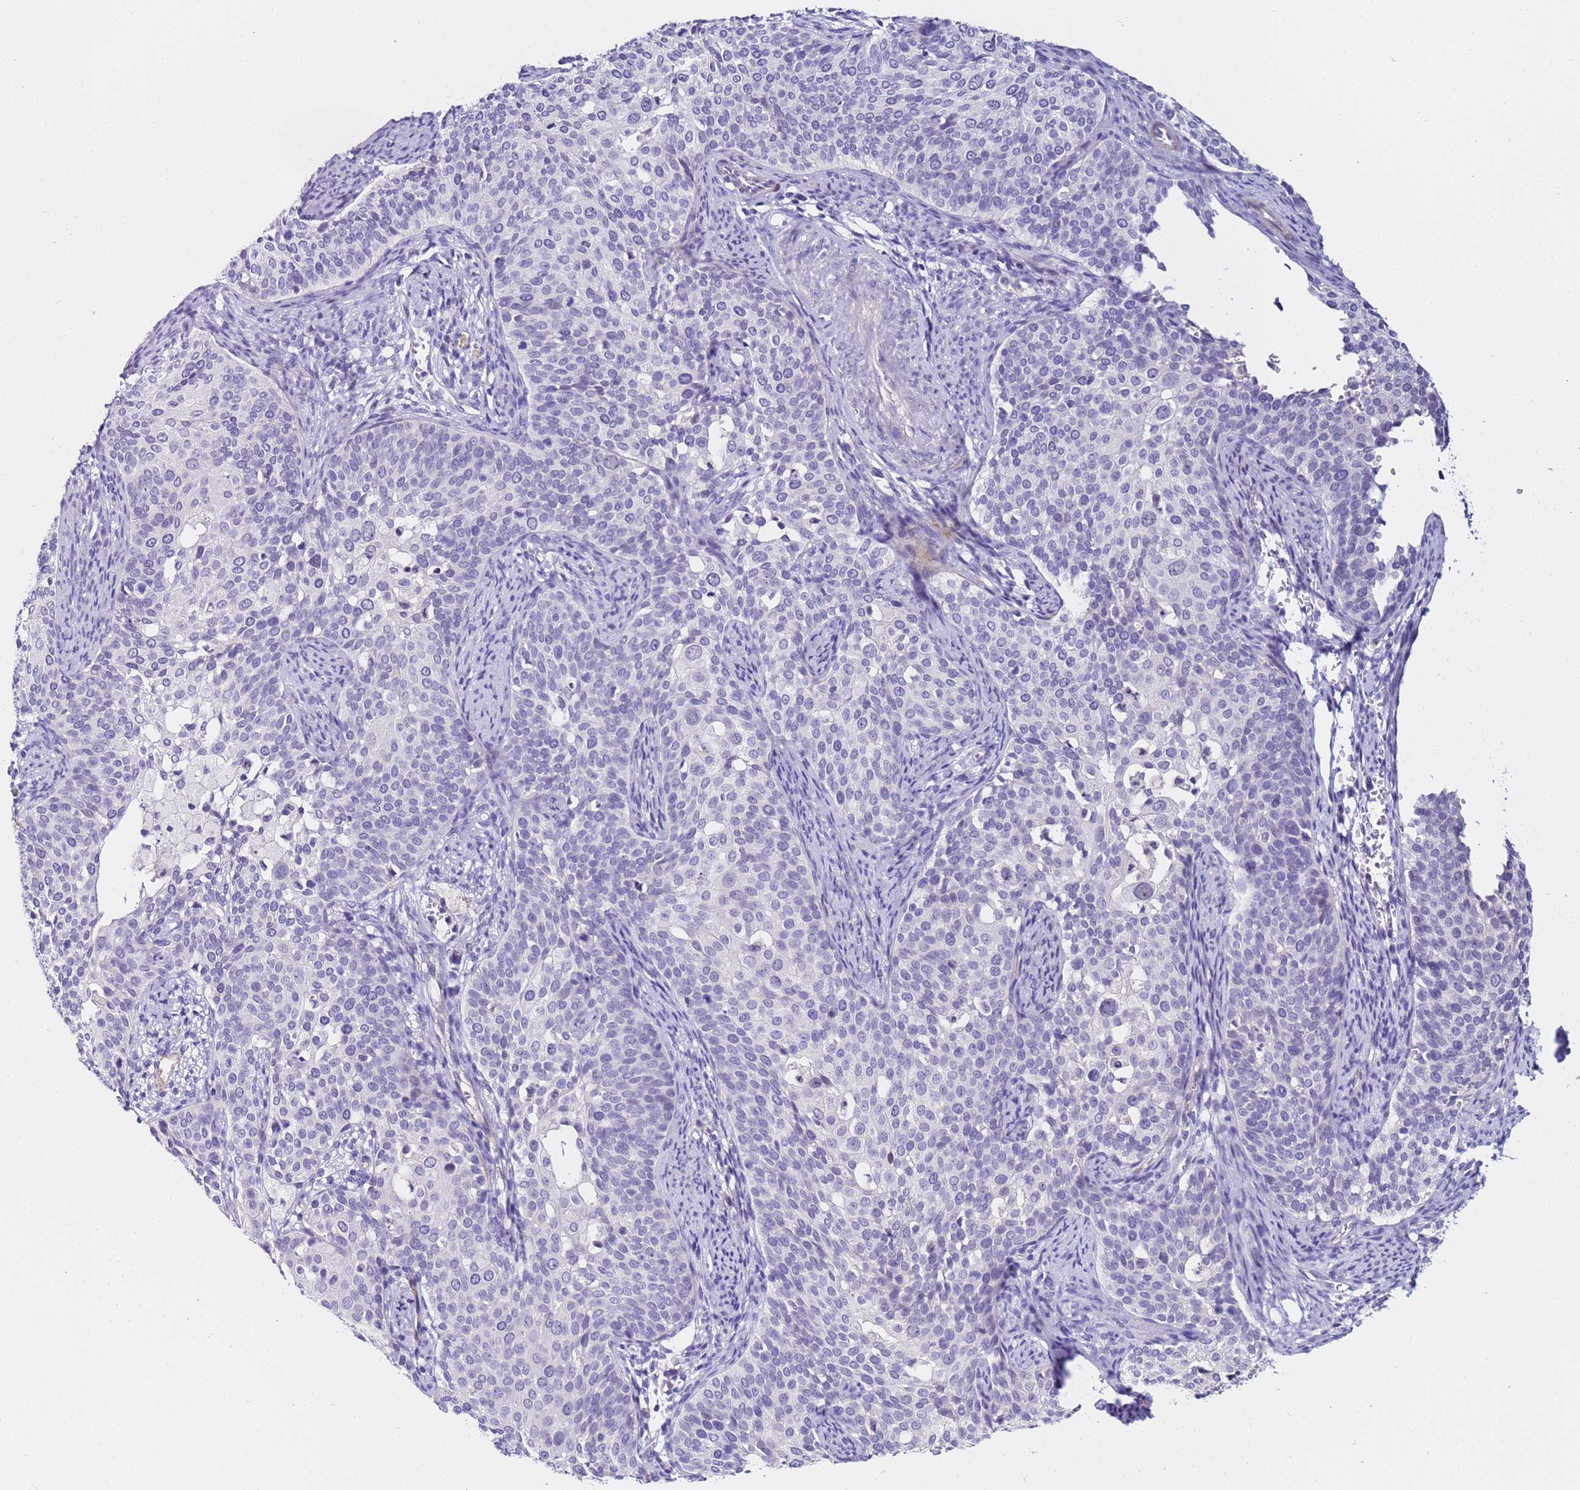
{"staining": {"intensity": "negative", "quantity": "none", "location": "none"}, "tissue": "cervical cancer", "cell_type": "Tumor cells", "image_type": "cancer", "snomed": [{"axis": "morphology", "description": "Squamous cell carcinoma, NOS"}, {"axis": "topography", "description": "Cervix"}], "caption": "Tumor cells are negative for brown protein staining in squamous cell carcinoma (cervical).", "gene": "HGD", "patient": {"sex": "female", "age": 44}}